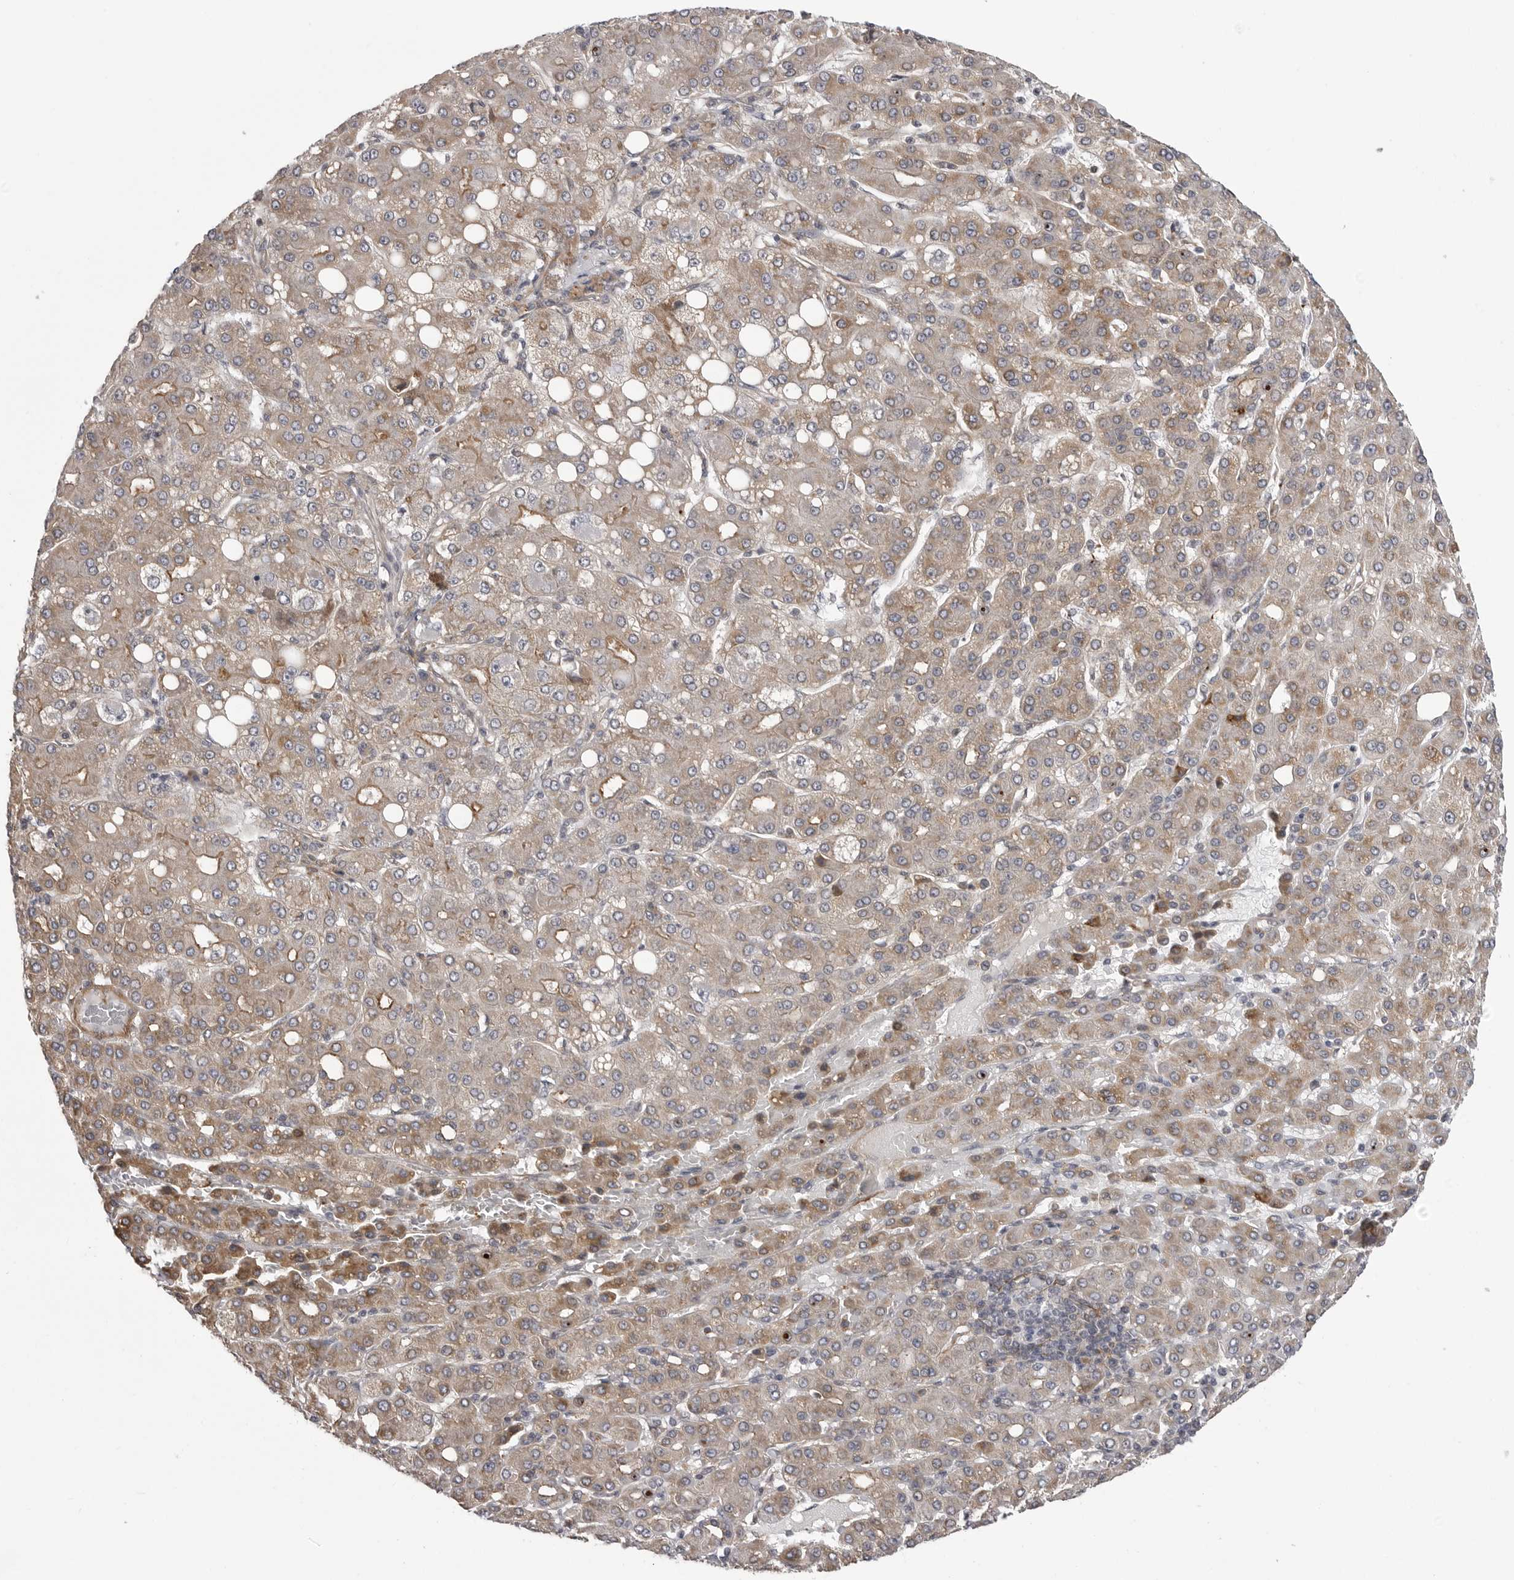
{"staining": {"intensity": "moderate", "quantity": ">75%", "location": "cytoplasmic/membranous"}, "tissue": "liver cancer", "cell_type": "Tumor cells", "image_type": "cancer", "snomed": [{"axis": "morphology", "description": "Carcinoma, Hepatocellular, NOS"}, {"axis": "topography", "description": "Liver"}], "caption": "Immunohistochemical staining of hepatocellular carcinoma (liver) demonstrates moderate cytoplasmic/membranous protein expression in approximately >75% of tumor cells.", "gene": "SCP2", "patient": {"sex": "male", "age": 65}}